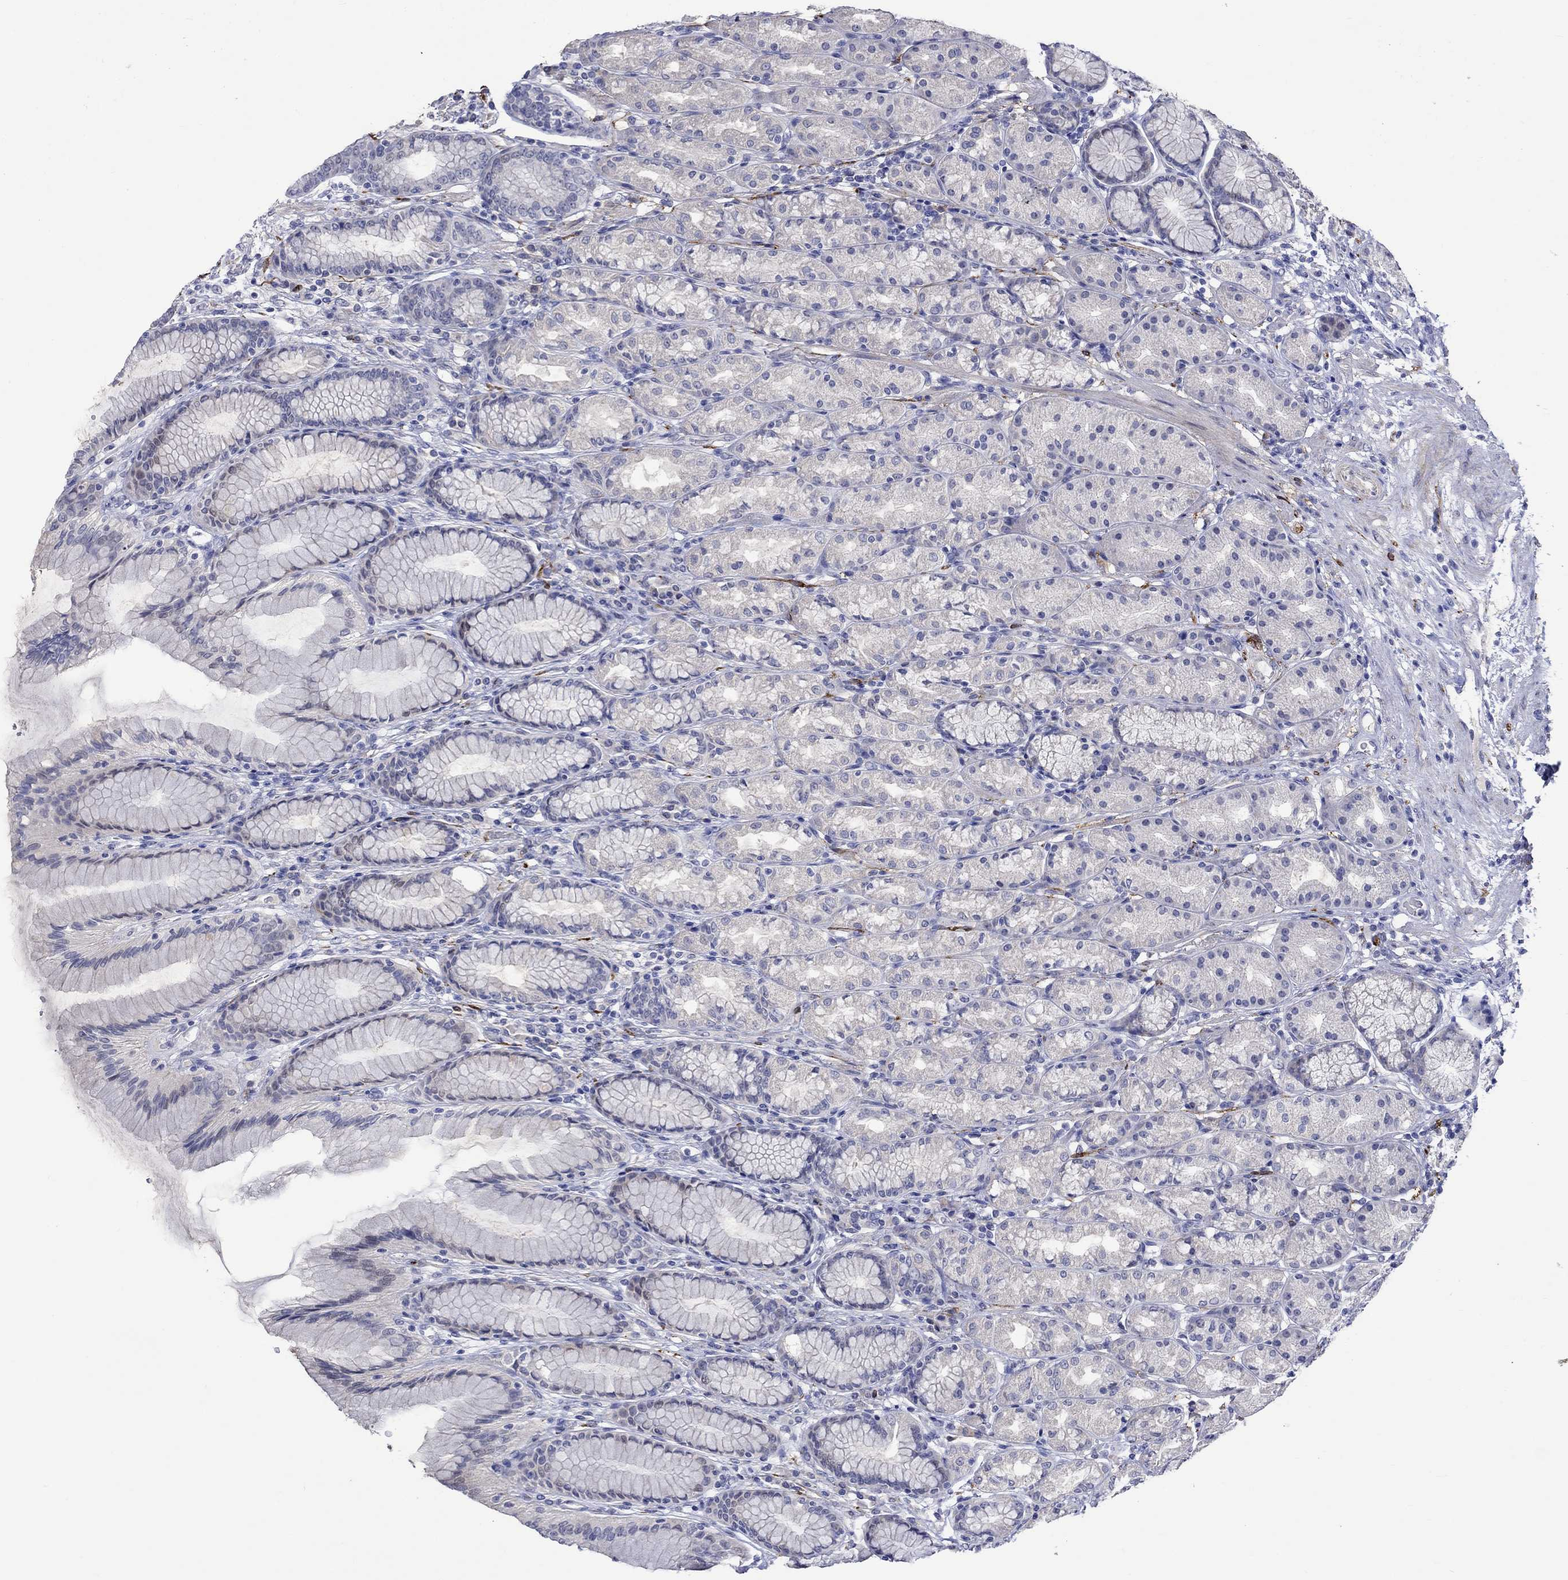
{"staining": {"intensity": "weak", "quantity": "25%-75%", "location": "cytoplasmic/membranous"}, "tissue": "stomach", "cell_type": "Glandular cells", "image_type": "normal", "snomed": [{"axis": "morphology", "description": "Normal tissue, NOS"}, {"axis": "morphology", "description": "Adenocarcinoma, NOS"}, {"axis": "topography", "description": "Stomach"}], "caption": "An image of human stomach stained for a protein displays weak cytoplasmic/membranous brown staining in glandular cells. (DAB = brown stain, brightfield microscopy at high magnification).", "gene": "CRYAB", "patient": {"sex": "female", "age": 79}}